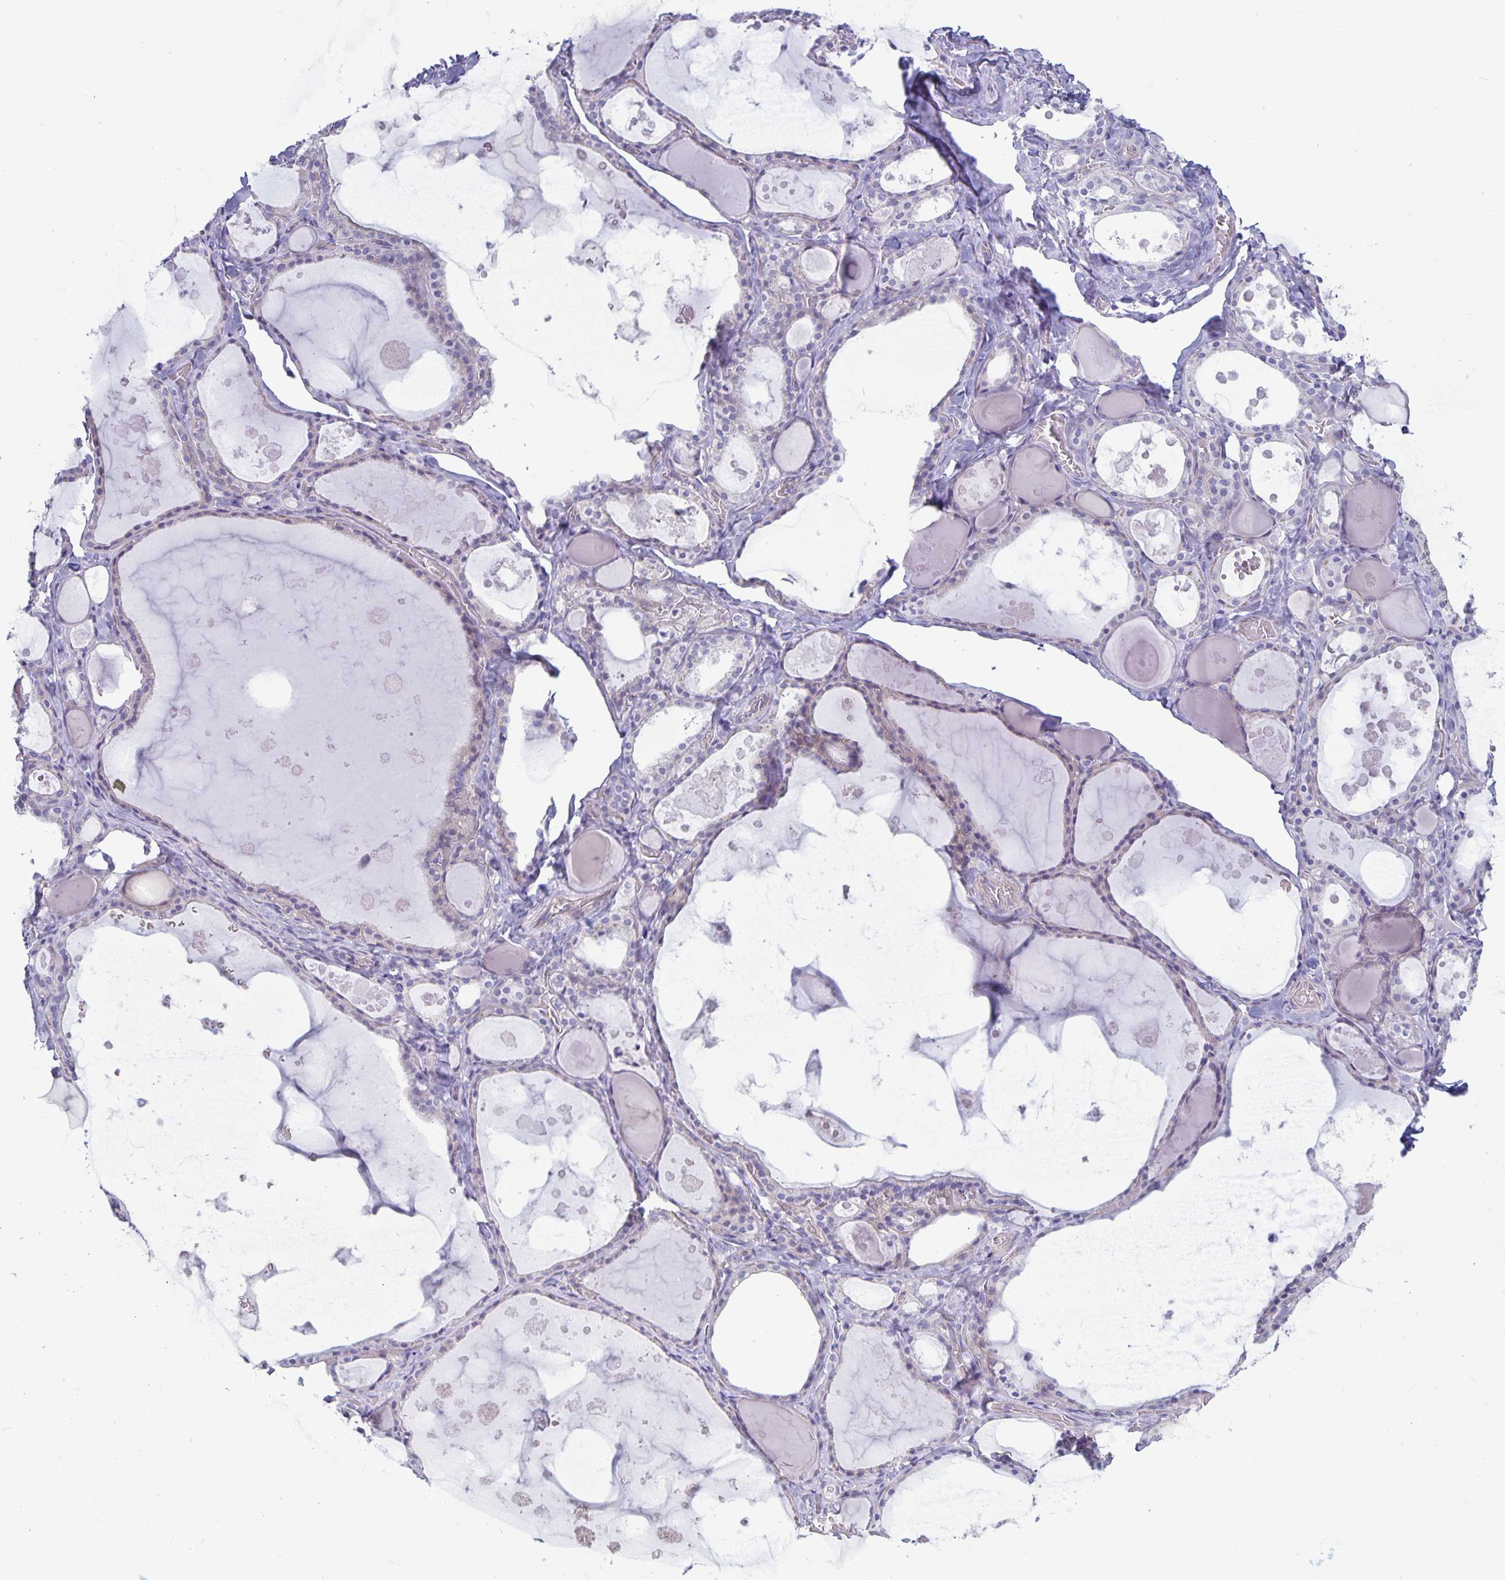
{"staining": {"intensity": "negative", "quantity": "none", "location": "none"}, "tissue": "thyroid gland", "cell_type": "Glandular cells", "image_type": "normal", "snomed": [{"axis": "morphology", "description": "Normal tissue, NOS"}, {"axis": "topography", "description": "Thyroid gland"}], "caption": "IHC photomicrograph of benign thyroid gland: thyroid gland stained with DAB (3,3'-diaminobenzidine) exhibits no significant protein staining in glandular cells.", "gene": "PLCB3", "patient": {"sex": "male", "age": 56}}